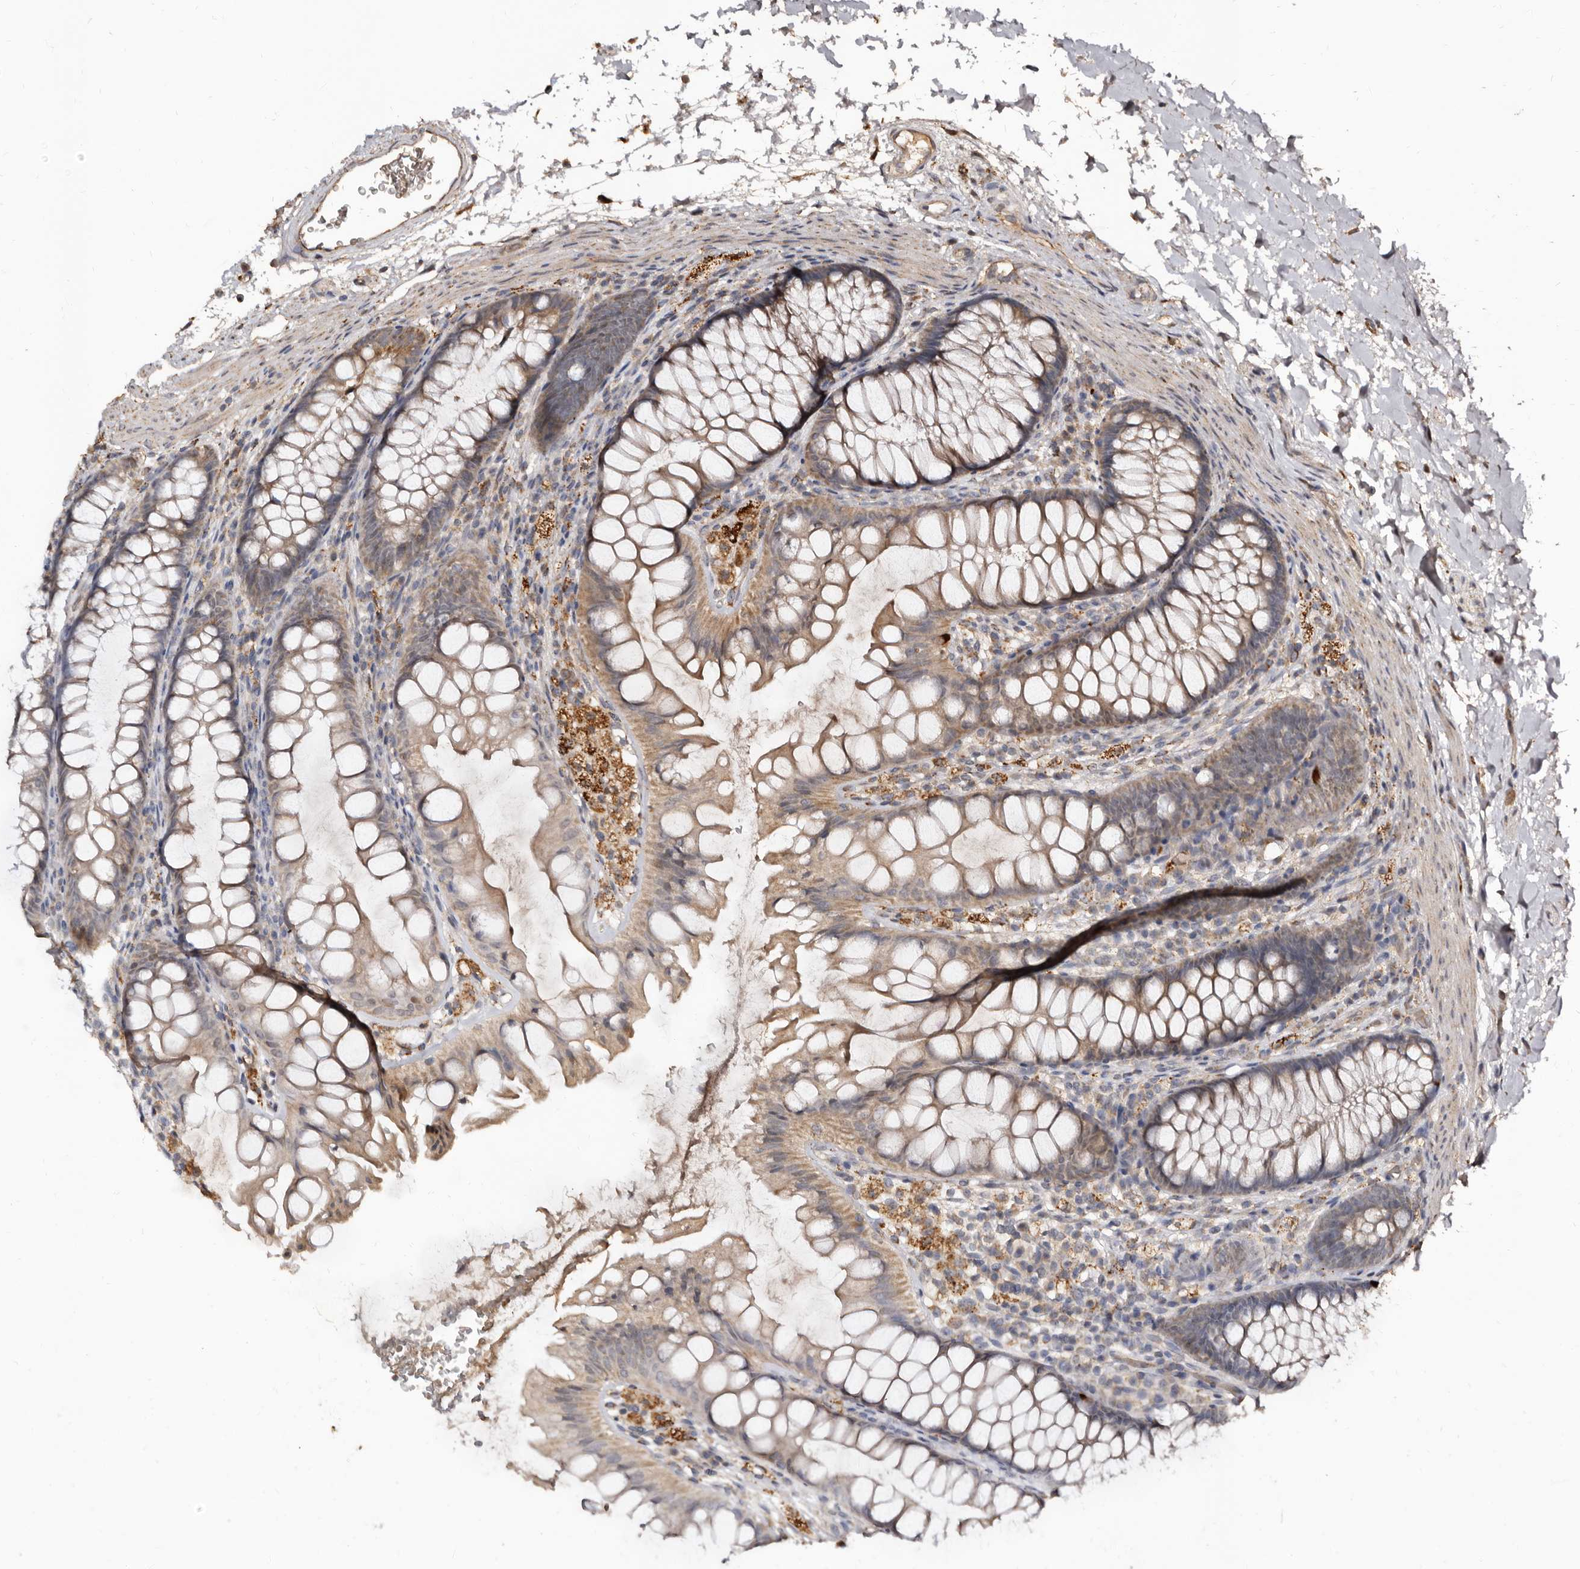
{"staining": {"intensity": "weak", "quantity": ">75%", "location": "cytoplasmic/membranous"}, "tissue": "colon", "cell_type": "Endothelial cells", "image_type": "normal", "snomed": [{"axis": "morphology", "description": "Normal tissue, NOS"}, {"axis": "topography", "description": "Colon"}], "caption": "Immunohistochemistry (IHC) histopathology image of unremarkable colon stained for a protein (brown), which shows low levels of weak cytoplasmic/membranous expression in approximately >75% of endothelial cells.", "gene": "AKAP7", "patient": {"sex": "female", "age": 62}}